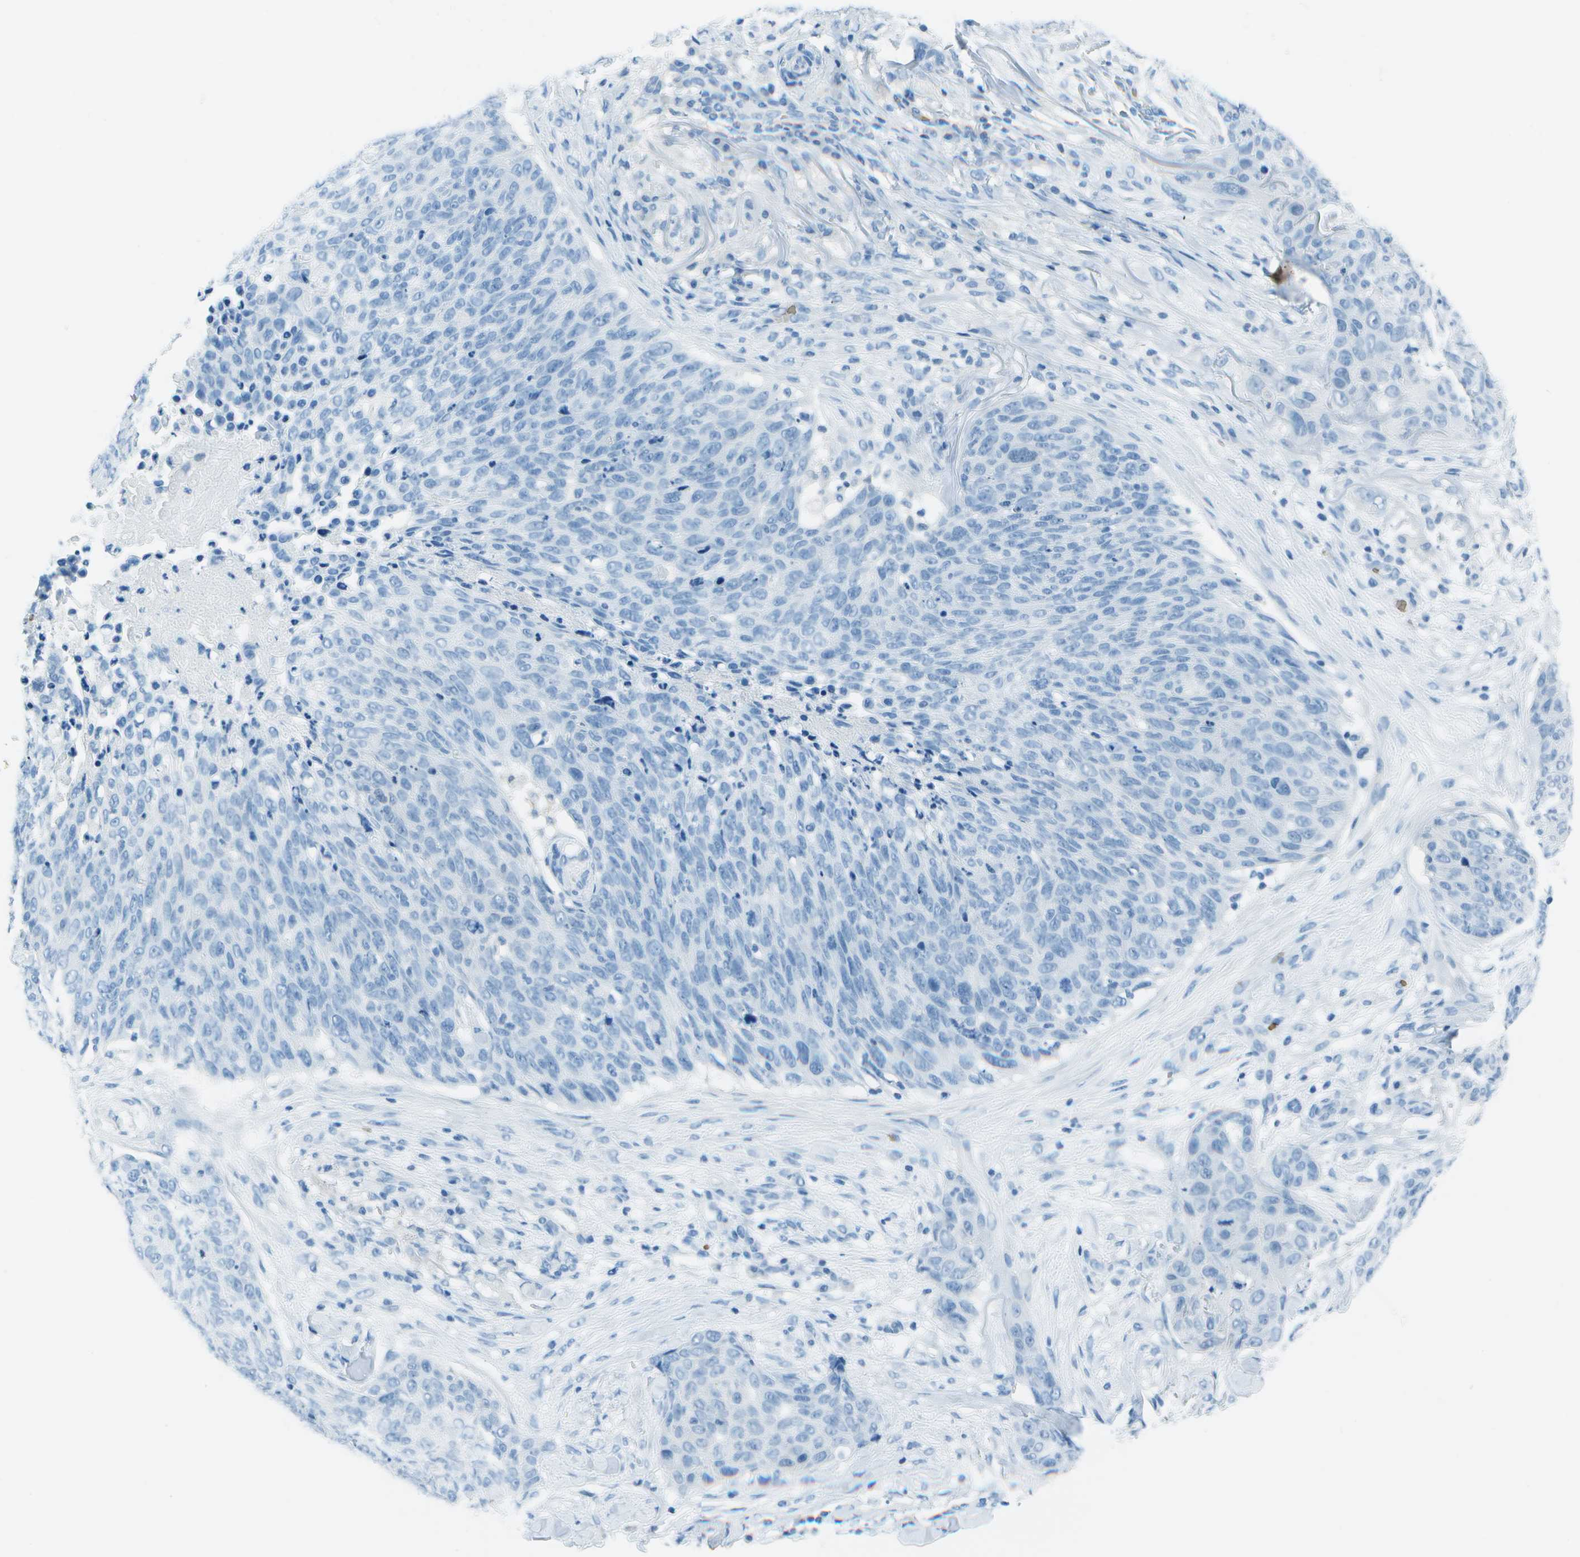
{"staining": {"intensity": "negative", "quantity": "none", "location": "none"}, "tissue": "skin cancer", "cell_type": "Tumor cells", "image_type": "cancer", "snomed": [{"axis": "morphology", "description": "Squamous cell carcinoma in situ, NOS"}, {"axis": "morphology", "description": "Squamous cell carcinoma, NOS"}, {"axis": "topography", "description": "Skin"}], "caption": "IHC of human skin cancer displays no expression in tumor cells.", "gene": "ASL", "patient": {"sex": "male", "age": 93}}